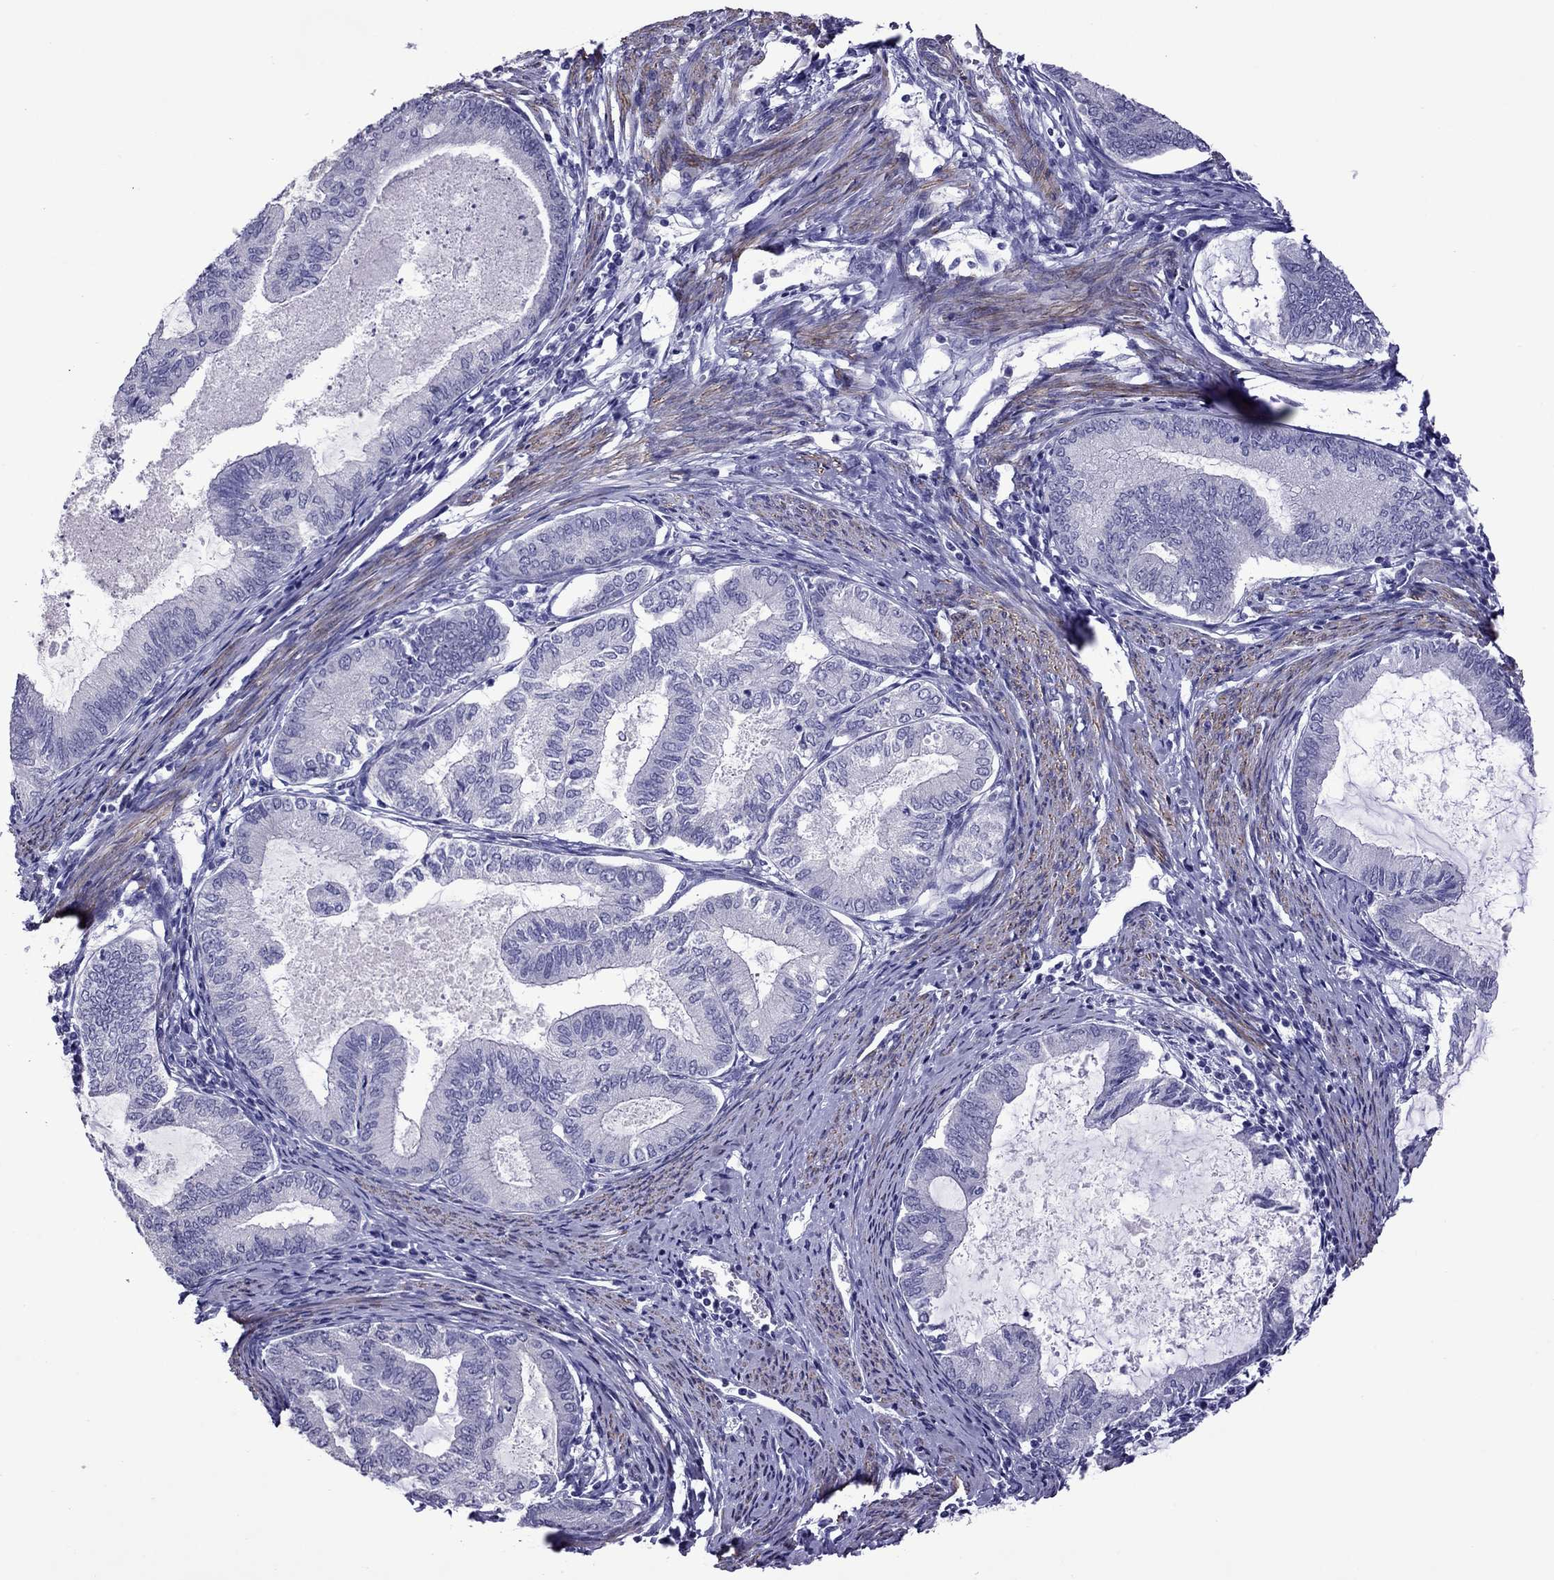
{"staining": {"intensity": "negative", "quantity": "none", "location": "none"}, "tissue": "endometrial cancer", "cell_type": "Tumor cells", "image_type": "cancer", "snomed": [{"axis": "morphology", "description": "Adenocarcinoma, NOS"}, {"axis": "topography", "description": "Endometrium"}], "caption": "Protein analysis of endometrial cancer (adenocarcinoma) shows no significant expression in tumor cells.", "gene": "CHRNA5", "patient": {"sex": "female", "age": 86}}